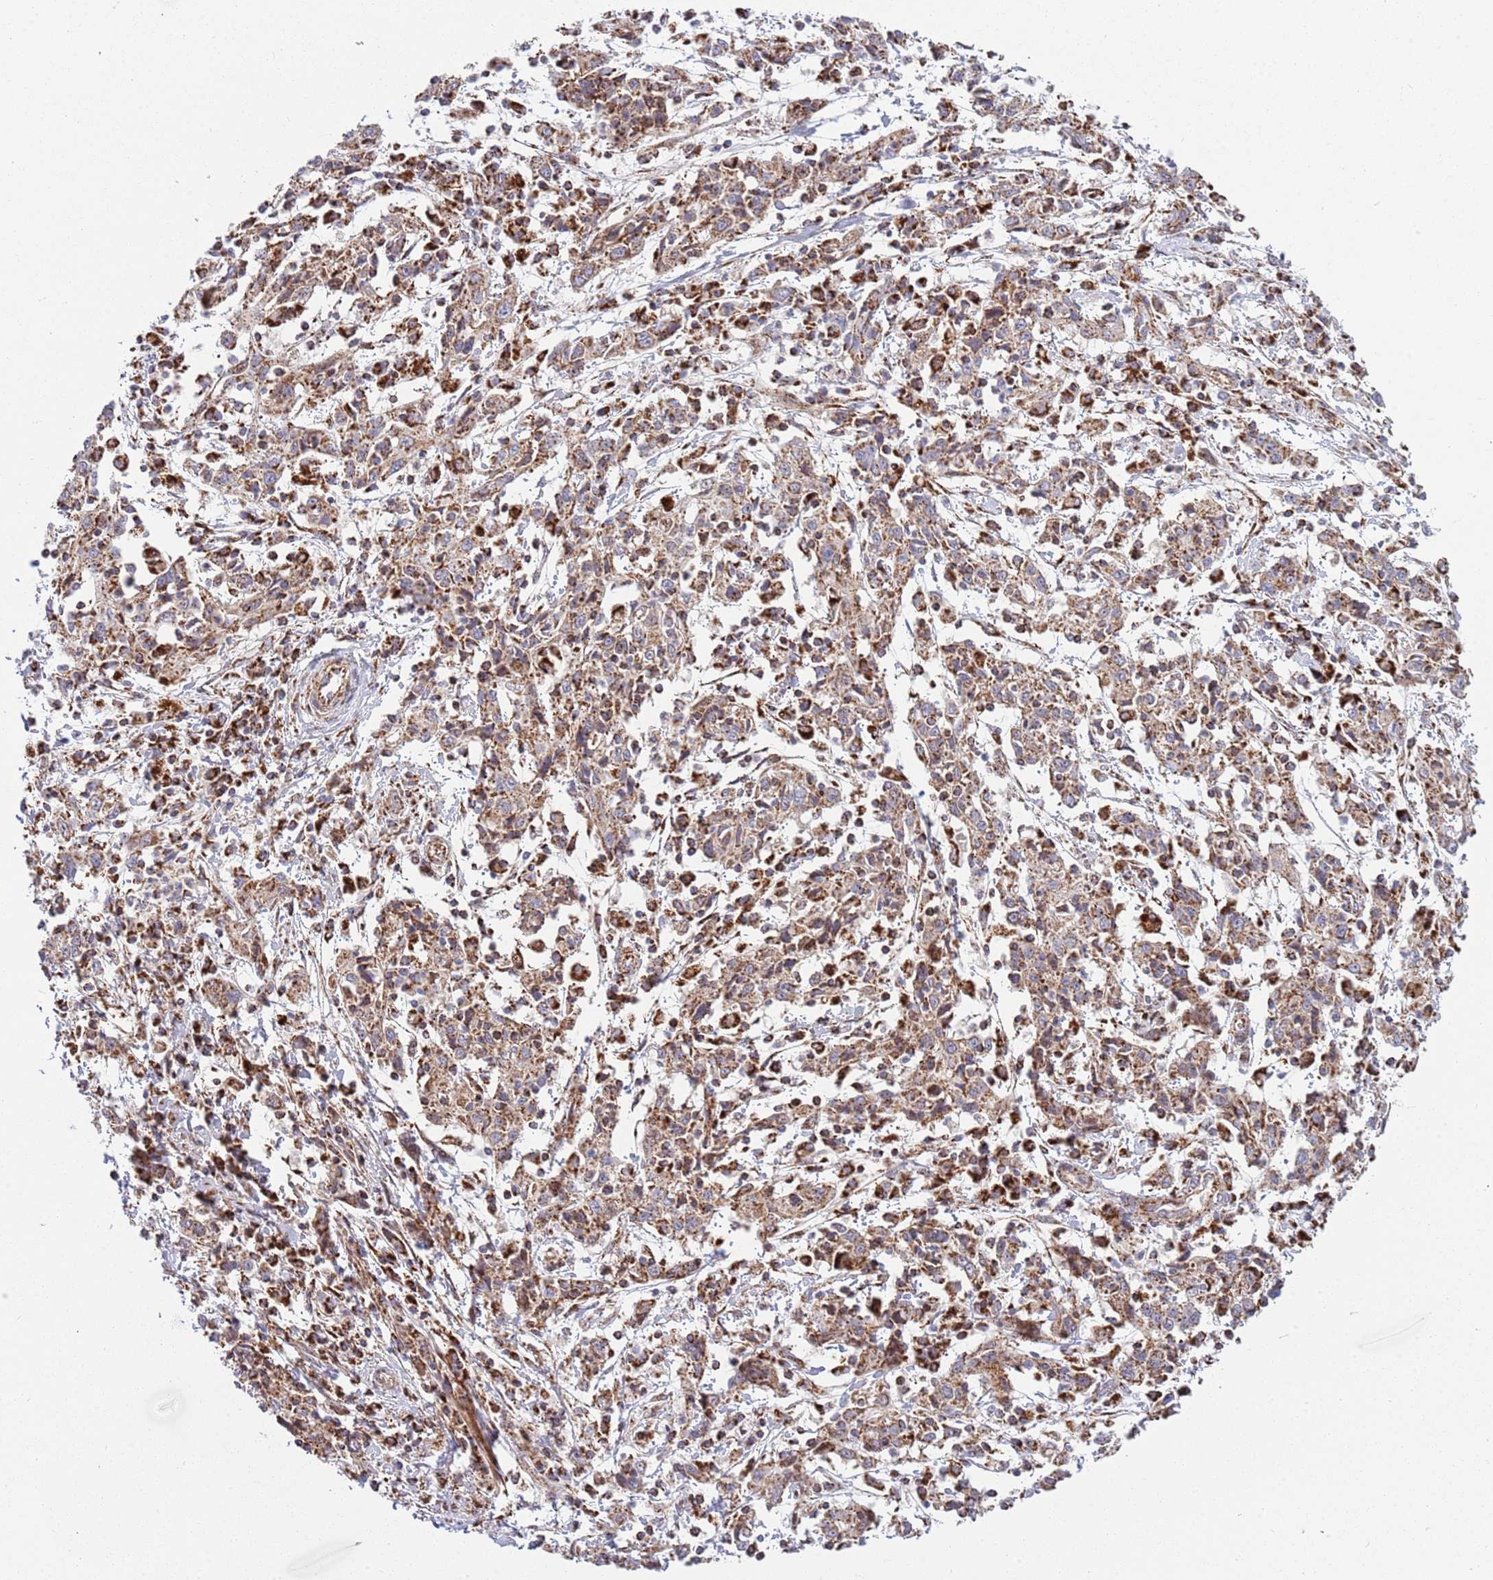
{"staining": {"intensity": "moderate", "quantity": ">75%", "location": "cytoplasmic/membranous"}, "tissue": "cervical cancer", "cell_type": "Tumor cells", "image_type": "cancer", "snomed": [{"axis": "morphology", "description": "Squamous cell carcinoma, NOS"}, {"axis": "topography", "description": "Cervix"}], "caption": "IHC micrograph of neoplastic tissue: human cervical squamous cell carcinoma stained using immunohistochemistry shows medium levels of moderate protein expression localized specifically in the cytoplasmic/membranous of tumor cells, appearing as a cytoplasmic/membranous brown color.", "gene": "ATP5PD", "patient": {"sex": "female", "age": 46}}